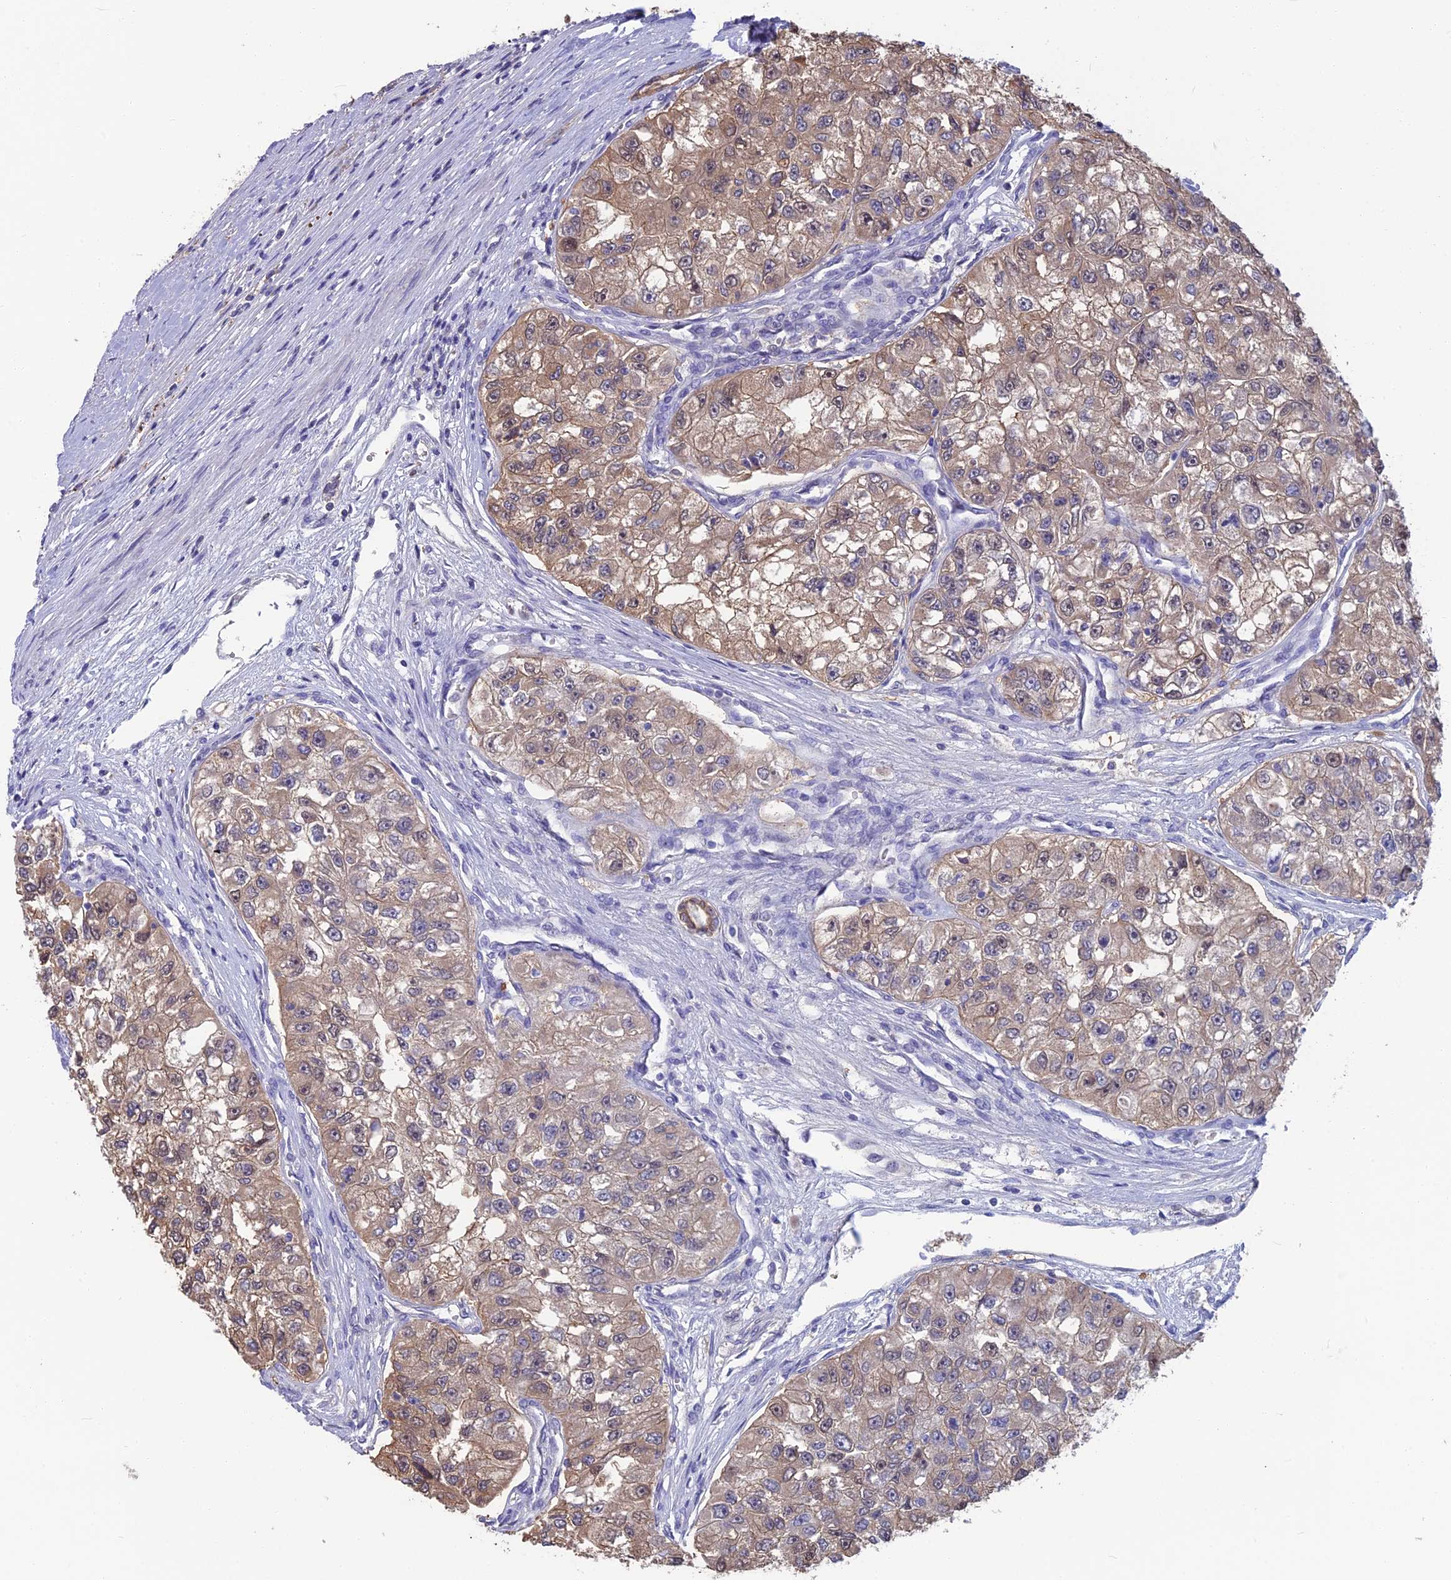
{"staining": {"intensity": "weak", "quantity": ">75%", "location": "cytoplasmic/membranous"}, "tissue": "renal cancer", "cell_type": "Tumor cells", "image_type": "cancer", "snomed": [{"axis": "morphology", "description": "Adenocarcinoma, NOS"}, {"axis": "topography", "description": "Kidney"}], "caption": "A micrograph showing weak cytoplasmic/membranous expression in approximately >75% of tumor cells in renal cancer (adenocarcinoma), as visualized by brown immunohistochemical staining.", "gene": "SNAP91", "patient": {"sex": "male", "age": 63}}